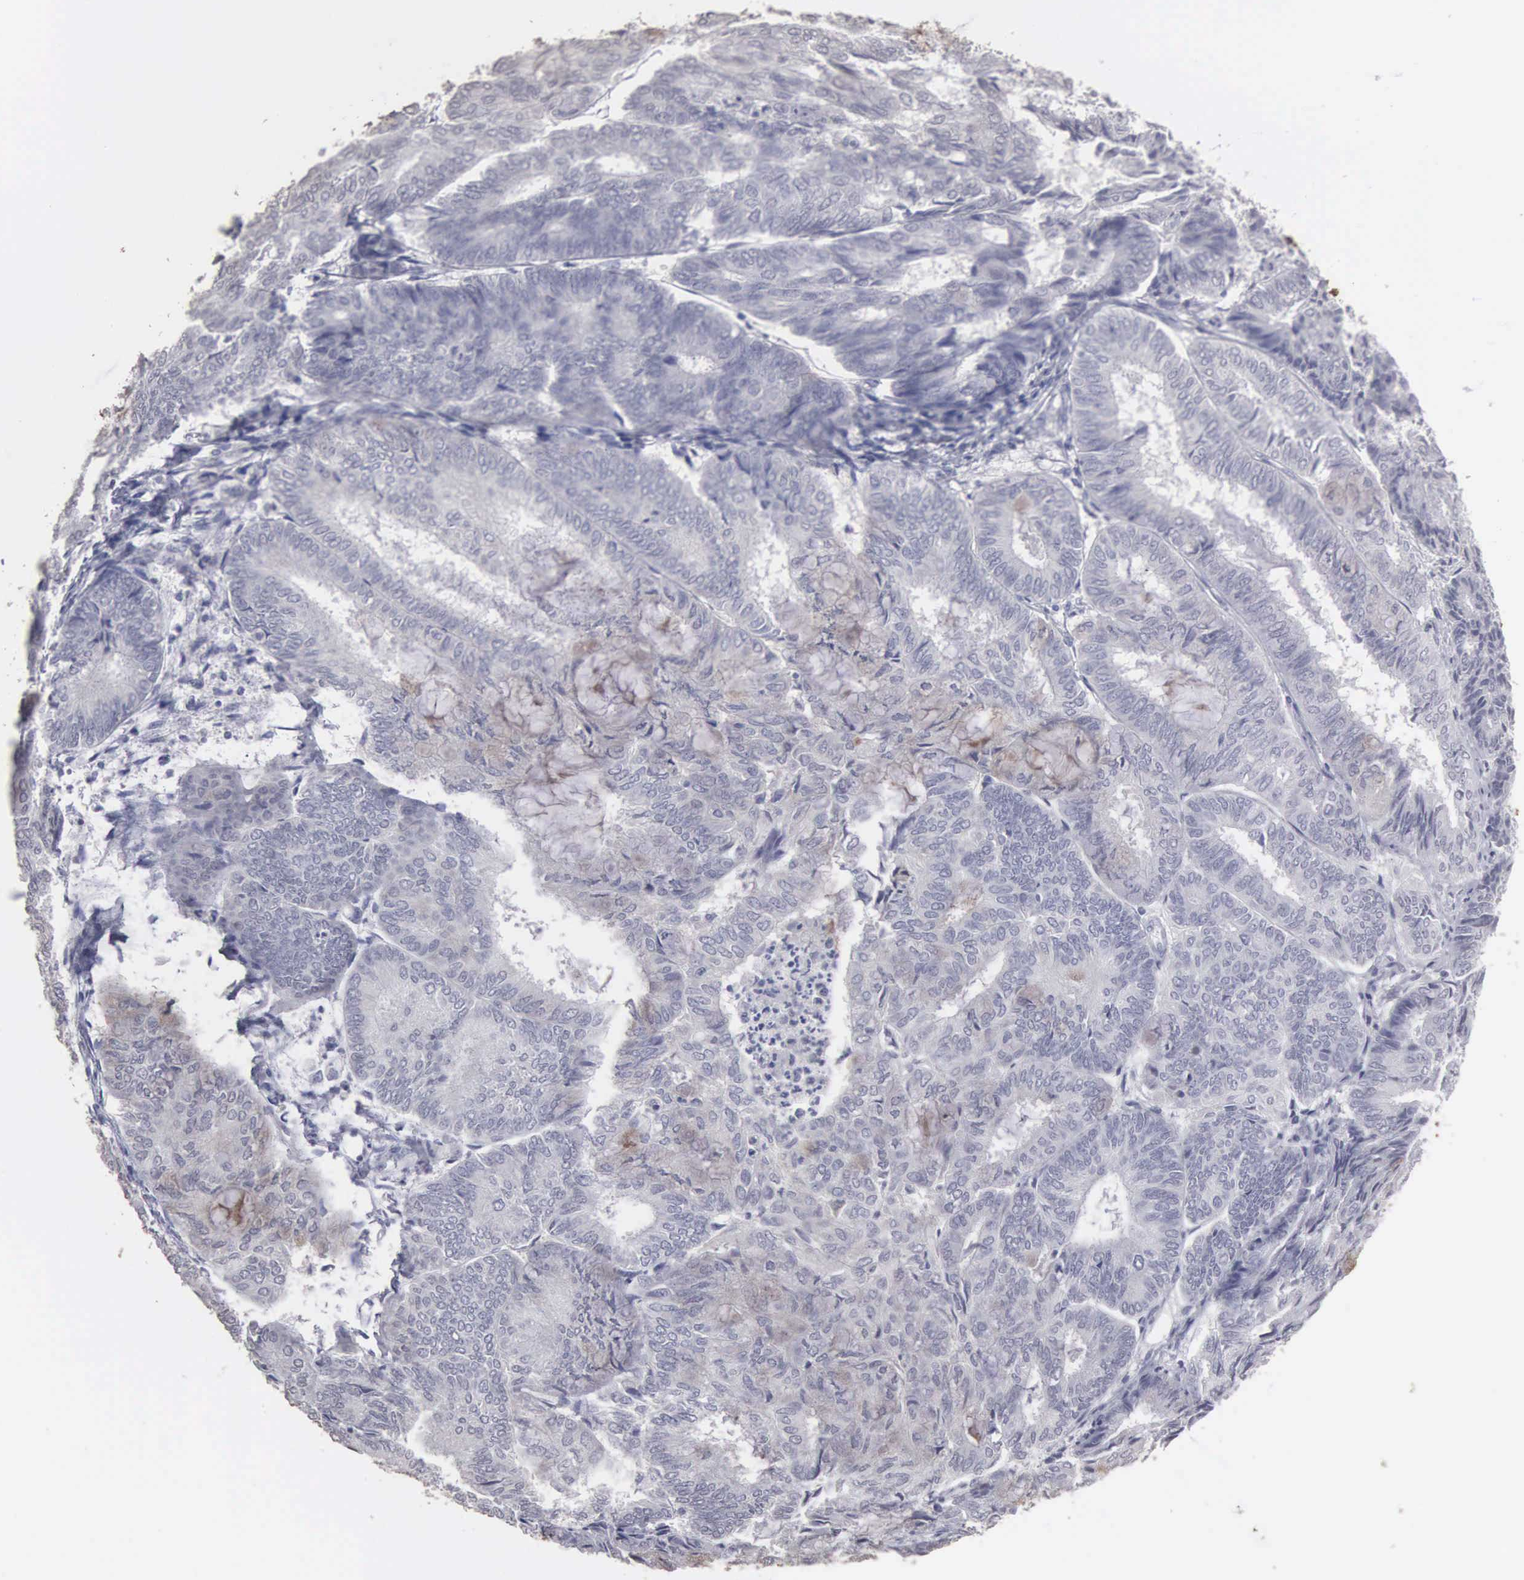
{"staining": {"intensity": "weak", "quantity": "<25%", "location": "cytoplasmic/membranous"}, "tissue": "endometrial cancer", "cell_type": "Tumor cells", "image_type": "cancer", "snomed": [{"axis": "morphology", "description": "Adenocarcinoma, NOS"}, {"axis": "topography", "description": "Endometrium"}], "caption": "This is a photomicrograph of immunohistochemistry (IHC) staining of endometrial cancer (adenocarcinoma), which shows no staining in tumor cells. (Stains: DAB immunohistochemistry (IHC) with hematoxylin counter stain, Microscopy: brightfield microscopy at high magnification).", "gene": "UPB1", "patient": {"sex": "female", "age": 59}}